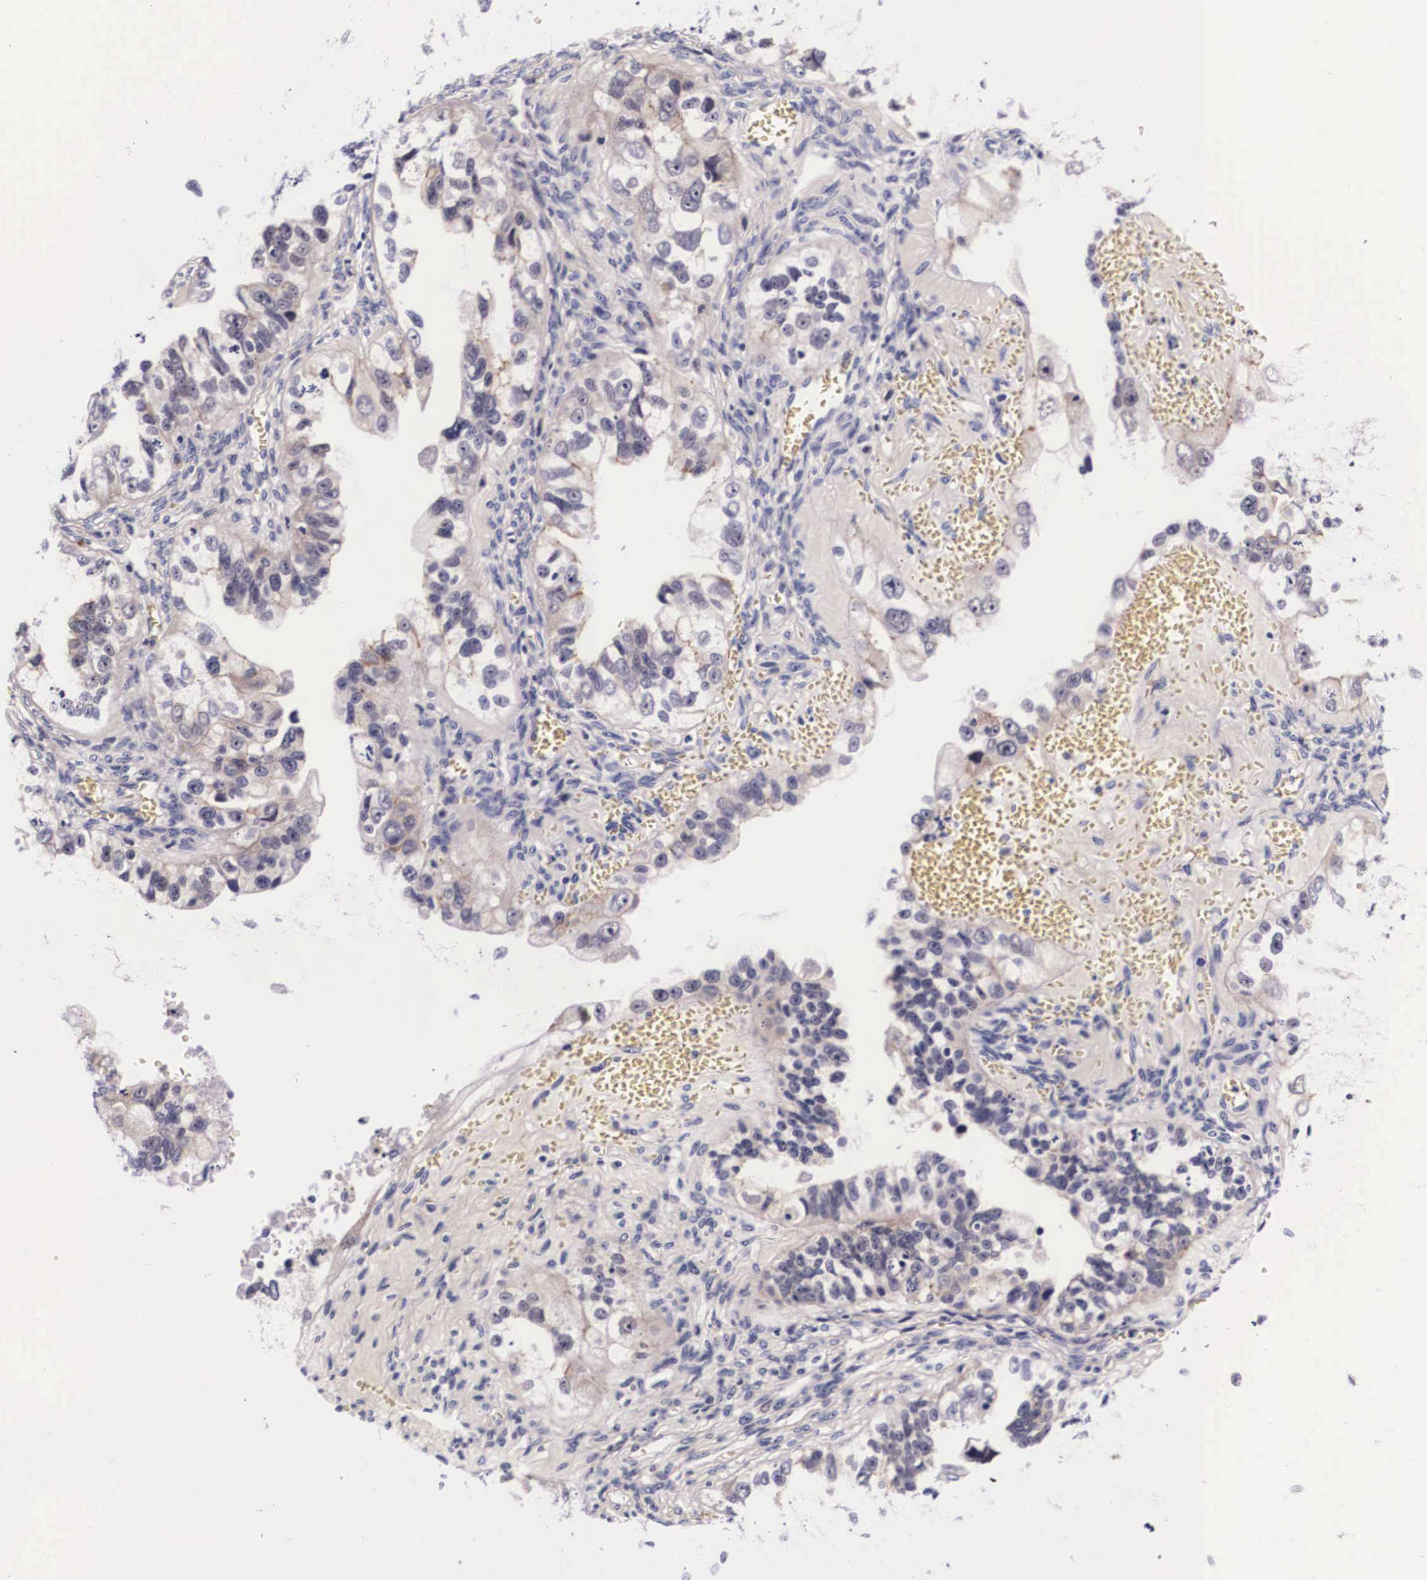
{"staining": {"intensity": "weak", "quantity": "25%-75%", "location": "cytoplasmic/membranous"}, "tissue": "ovarian cancer", "cell_type": "Tumor cells", "image_type": "cancer", "snomed": [{"axis": "morphology", "description": "Carcinoma, endometroid"}, {"axis": "topography", "description": "Ovary"}], "caption": "A low amount of weak cytoplasmic/membranous expression is appreciated in approximately 25%-75% of tumor cells in ovarian cancer (endometroid carcinoma) tissue.", "gene": "PHETA2", "patient": {"sex": "female", "age": 85}}